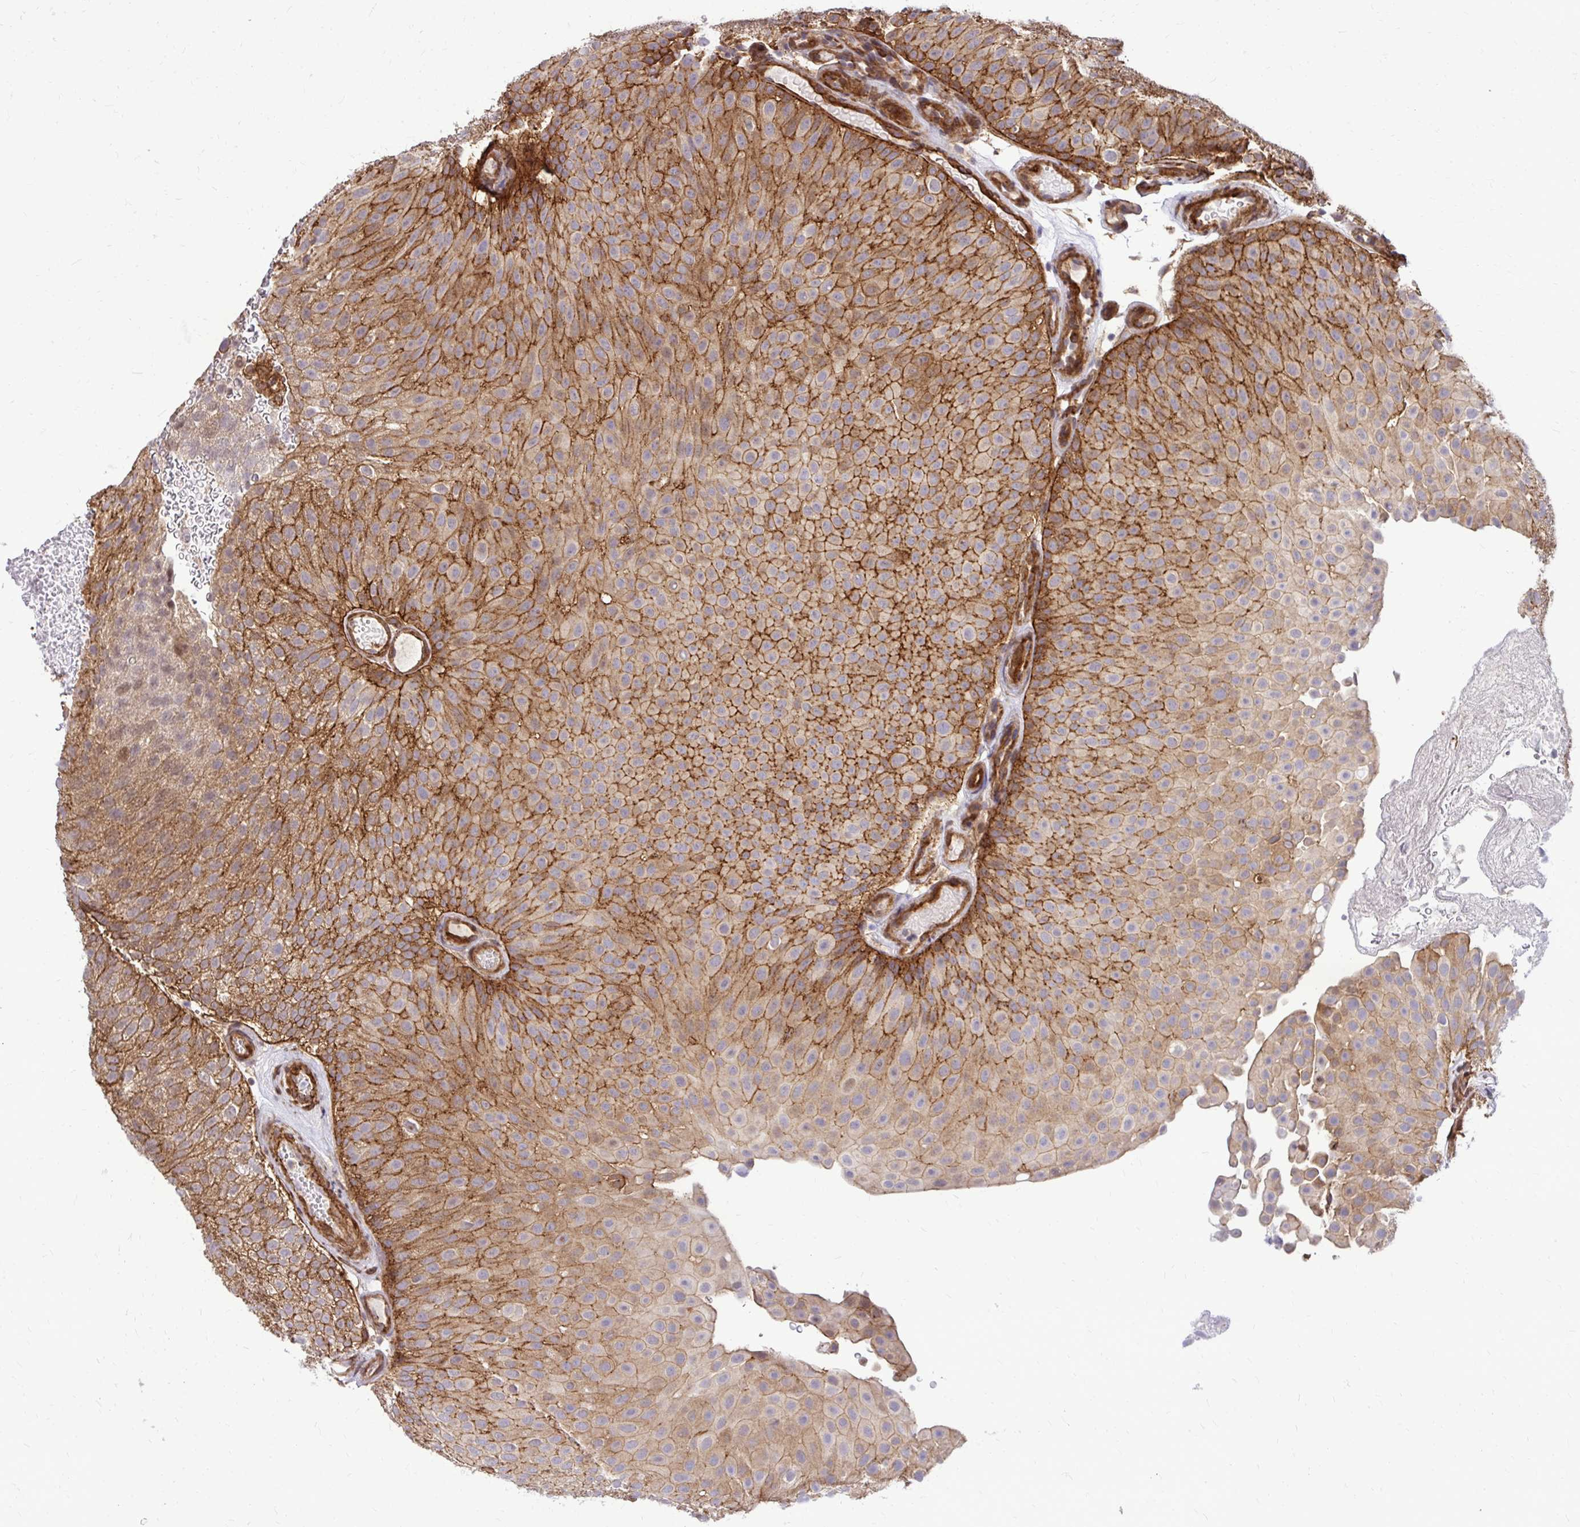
{"staining": {"intensity": "moderate", "quantity": ">75%", "location": "cytoplasmic/membranous"}, "tissue": "urothelial cancer", "cell_type": "Tumor cells", "image_type": "cancer", "snomed": [{"axis": "morphology", "description": "Urothelial carcinoma, Low grade"}, {"axis": "topography", "description": "Urinary bladder"}], "caption": "The immunohistochemical stain shows moderate cytoplasmic/membranous staining in tumor cells of urothelial cancer tissue.", "gene": "TRIP6", "patient": {"sex": "male", "age": 78}}